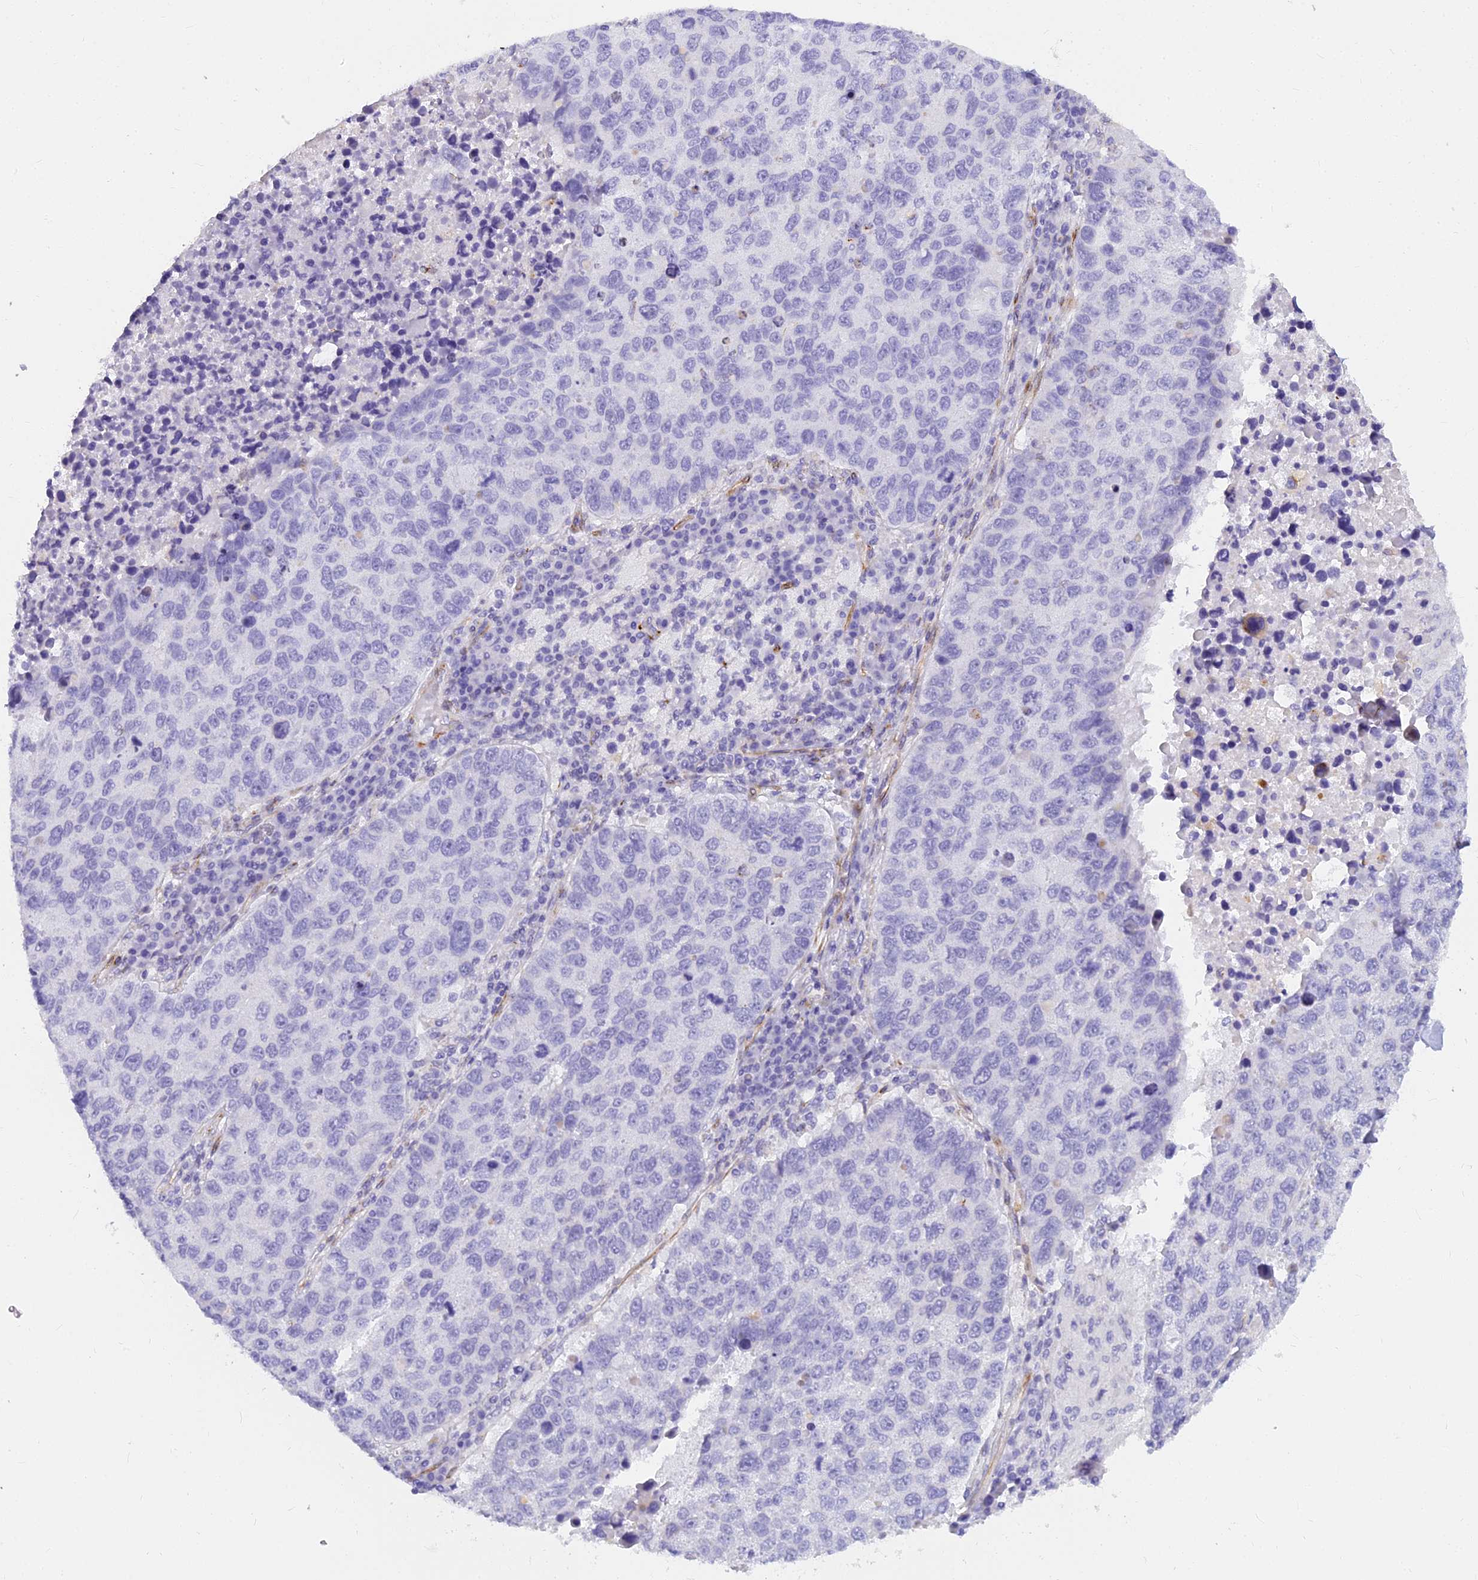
{"staining": {"intensity": "negative", "quantity": "none", "location": "none"}, "tissue": "lung cancer", "cell_type": "Tumor cells", "image_type": "cancer", "snomed": [{"axis": "morphology", "description": "Squamous cell carcinoma, NOS"}, {"axis": "topography", "description": "Lung"}], "caption": "Protein analysis of lung cancer exhibits no significant expression in tumor cells.", "gene": "EVI2A", "patient": {"sex": "male", "age": 73}}